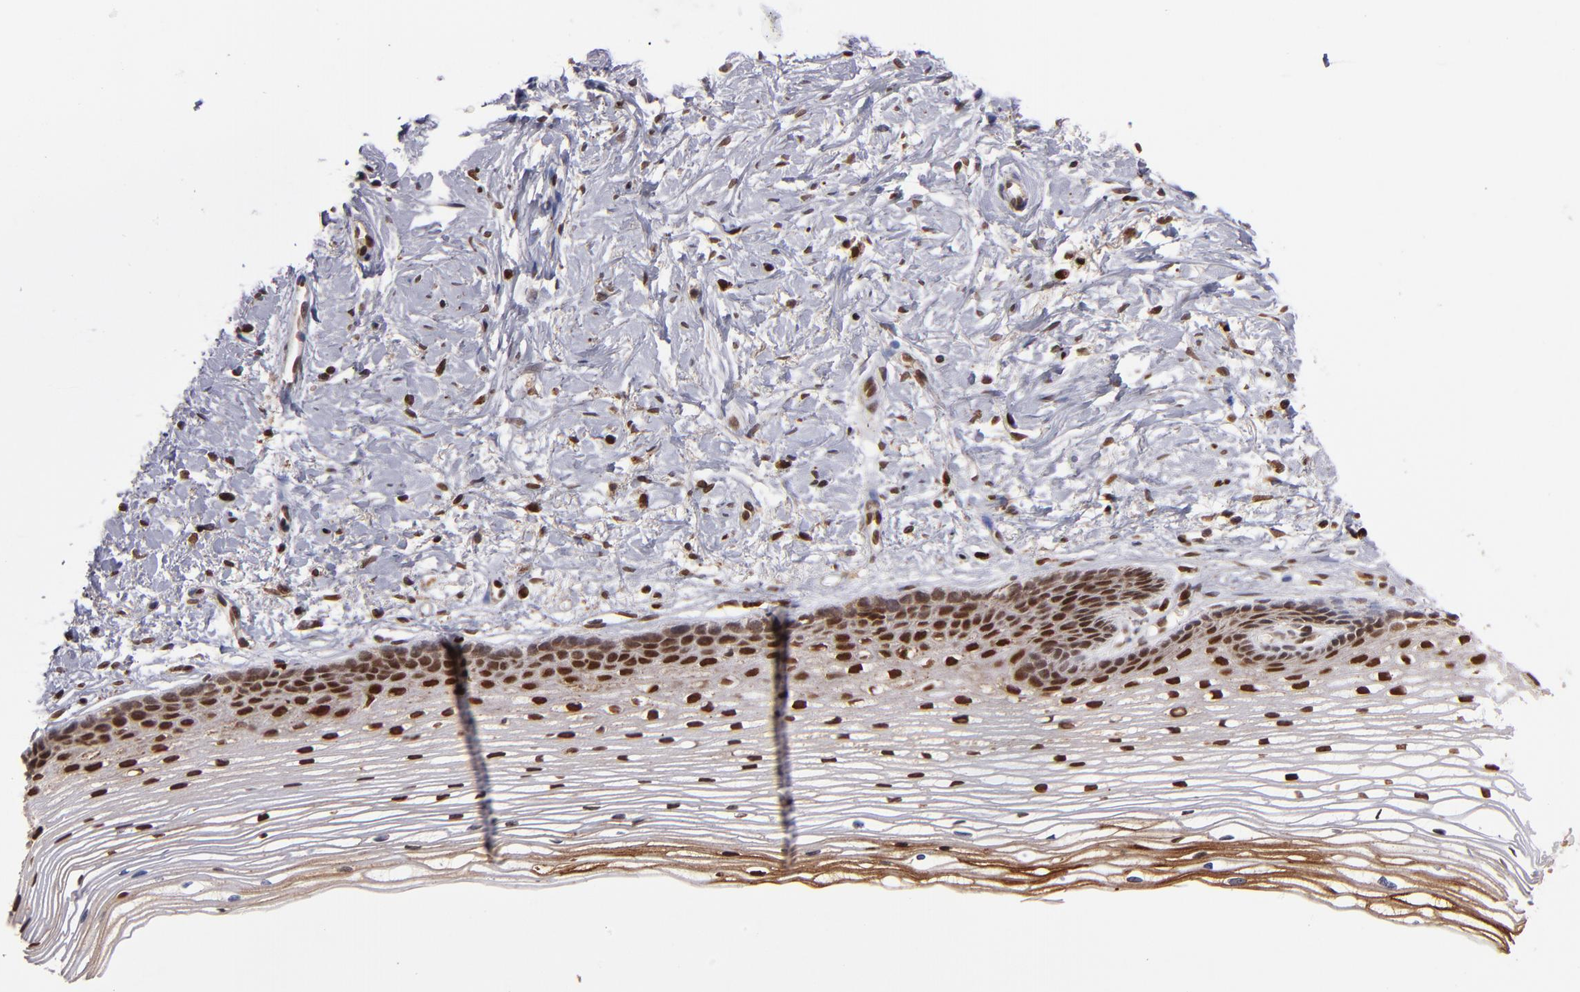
{"staining": {"intensity": "moderate", "quantity": ">75%", "location": "cytoplasmic/membranous,nuclear"}, "tissue": "cervix", "cell_type": "Glandular cells", "image_type": "normal", "snomed": [{"axis": "morphology", "description": "Normal tissue, NOS"}, {"axis": "topography", "description": "Cervix"}], "caption": "IHC image of unremarkable cervix stained for a protein (brown), which exhibits medium levels of moderate cytoplasmic/membranous,nuclear positivity in about >75% of glandular cells.", "gene": "TOP1MT", "patient": {"sex": "female", "age": 77}}